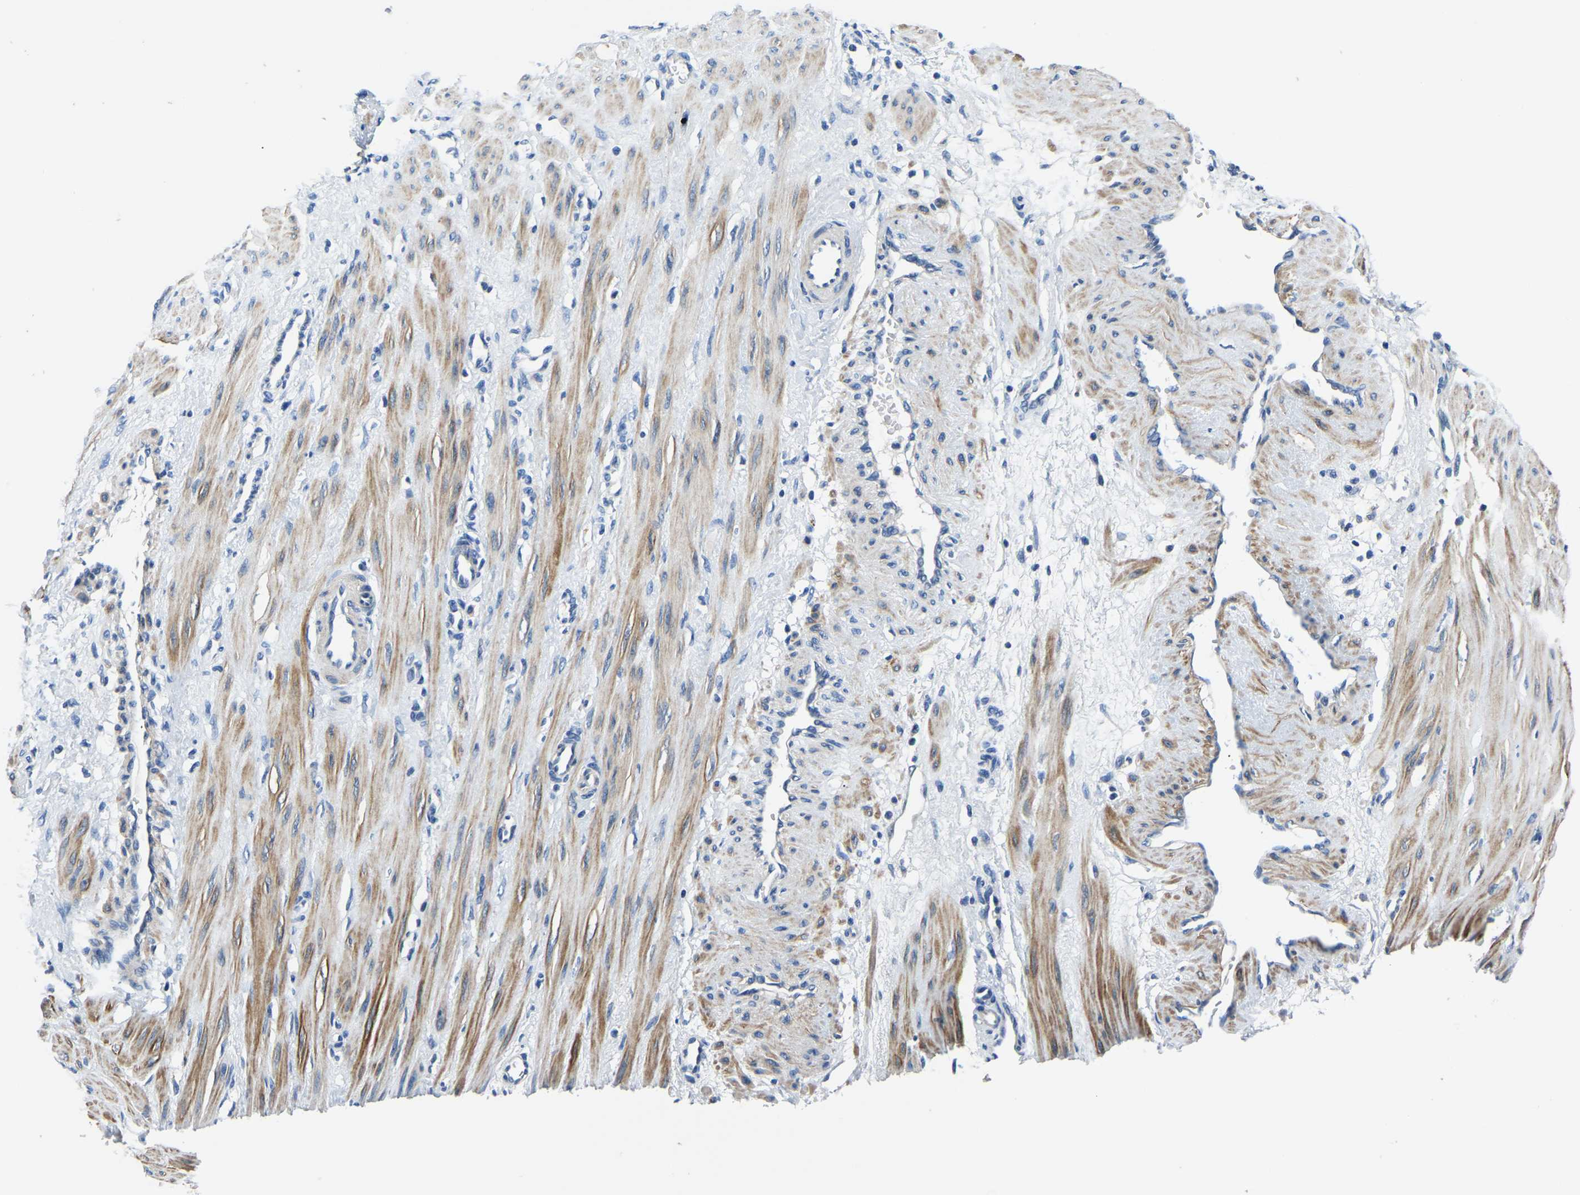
{"staining": {"intensity": "moderate", "quantity": ">75%", "location": "cytoplasmic/membranous"}, "tissue": "smooth muscle", "cell_type": "Smooth muscle cells", "image_type": "normal", "snomed": [{"axis": "morphology", "description": "Normal tissue, NOS"}, {"axis": "topography", "description": "Endometrium"}], "caption": "Immunohistochemical staining of normal smooth muscle reveals >75% levels of moderate cytoplasmic/membranous protein expression in about >75% of smooth muscle cells. Nuclei are stained in blue.", "gene": "LIAS", "patient": {"sex": "female", "age": 33}}